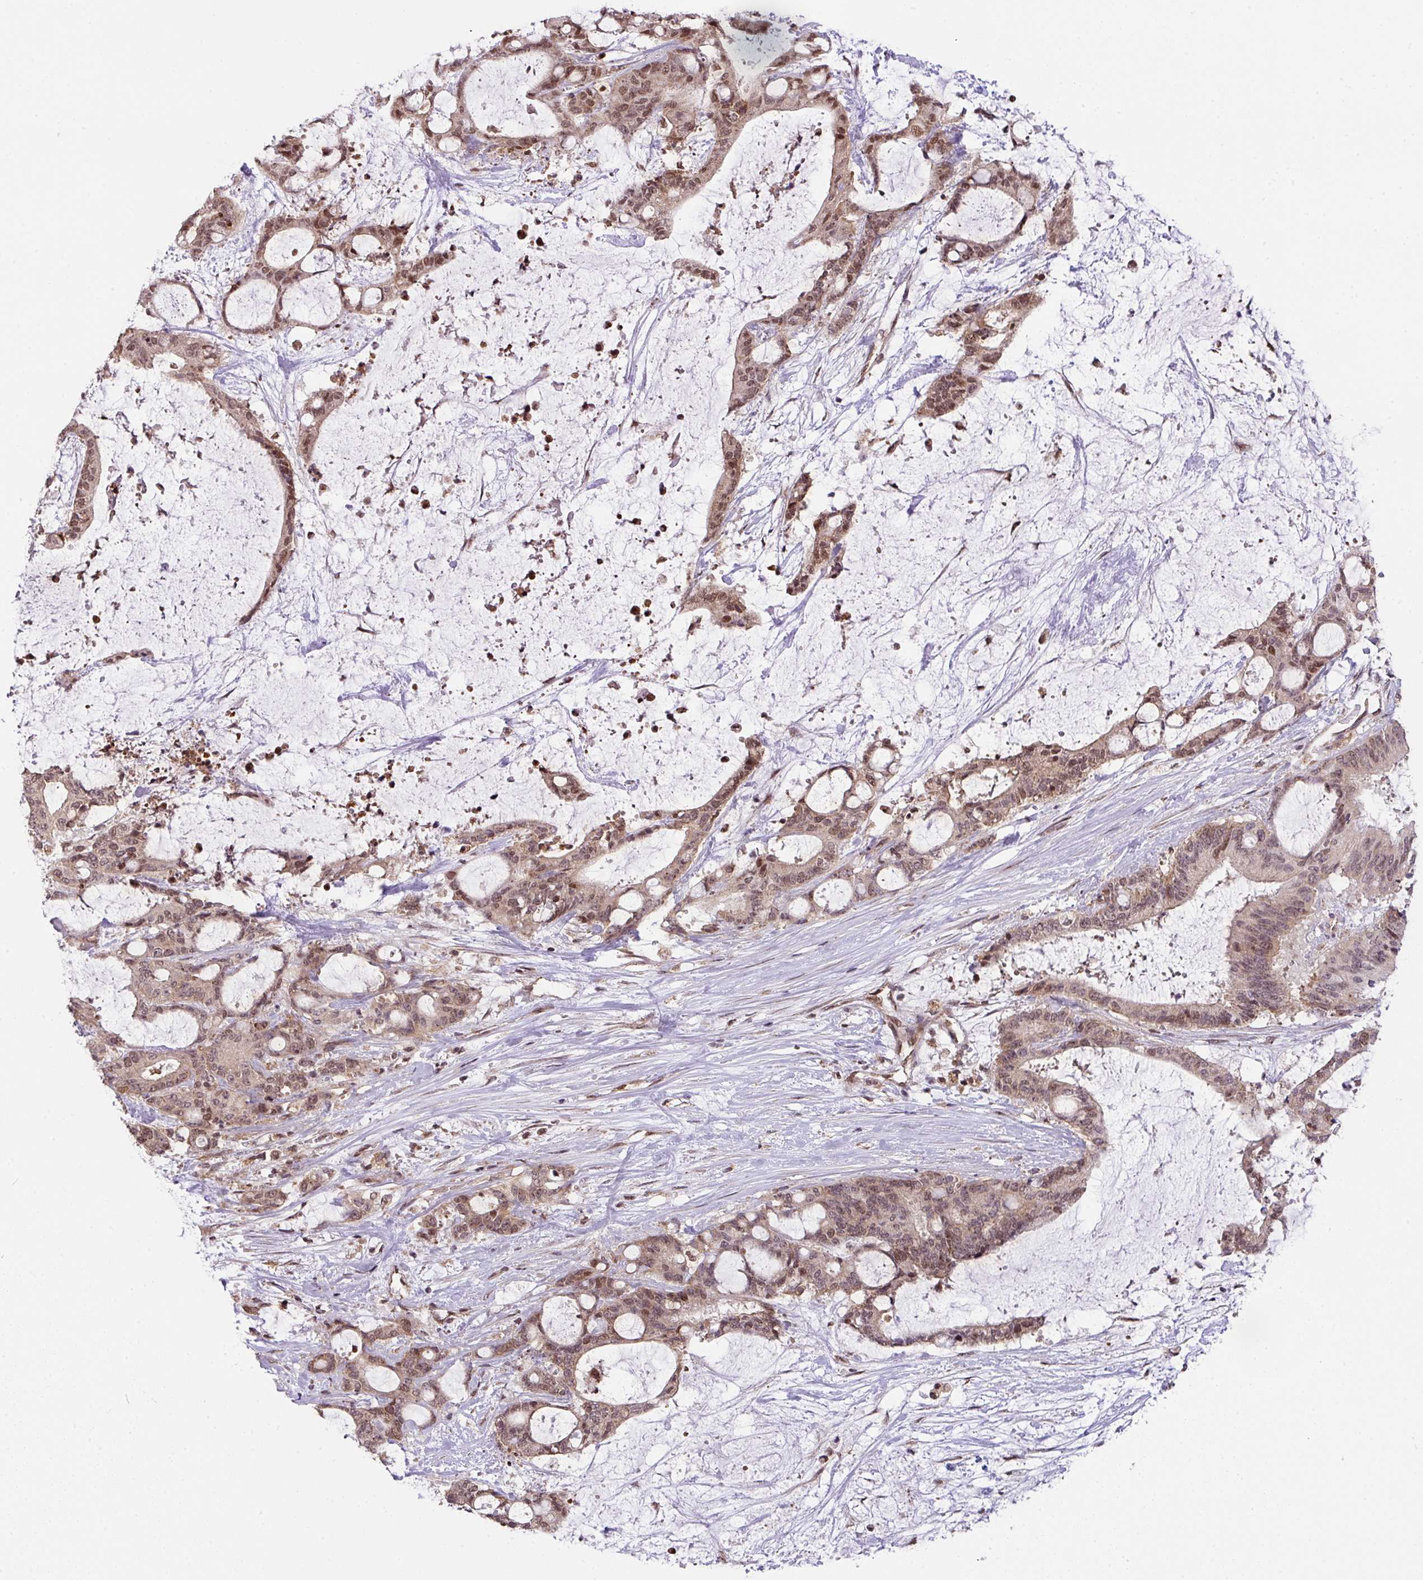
{"staining": {"intensity": "moderate", "quantity": ">75%", "location": "nuclear"}, "tissue": "liver cancer", "cell_type": "Tumor cells", "image_type": "cancer", "snomed": [{"axis": "morphology", "description": "Normal tissue, NOS"}, {"axis": "morphology", "description": "Cholangiocarcinoma"}, {"axis": "topography", "description": "Liver"}, {"axis": "topography", "description": "Peripheral nerve tissue"}], "caption": "Liver cancer tissue demonstrates moderate nuclear staining in about >75% of tumor cells", "gene": "PLK1", "patient": {"sex": "female", "age": 73}}